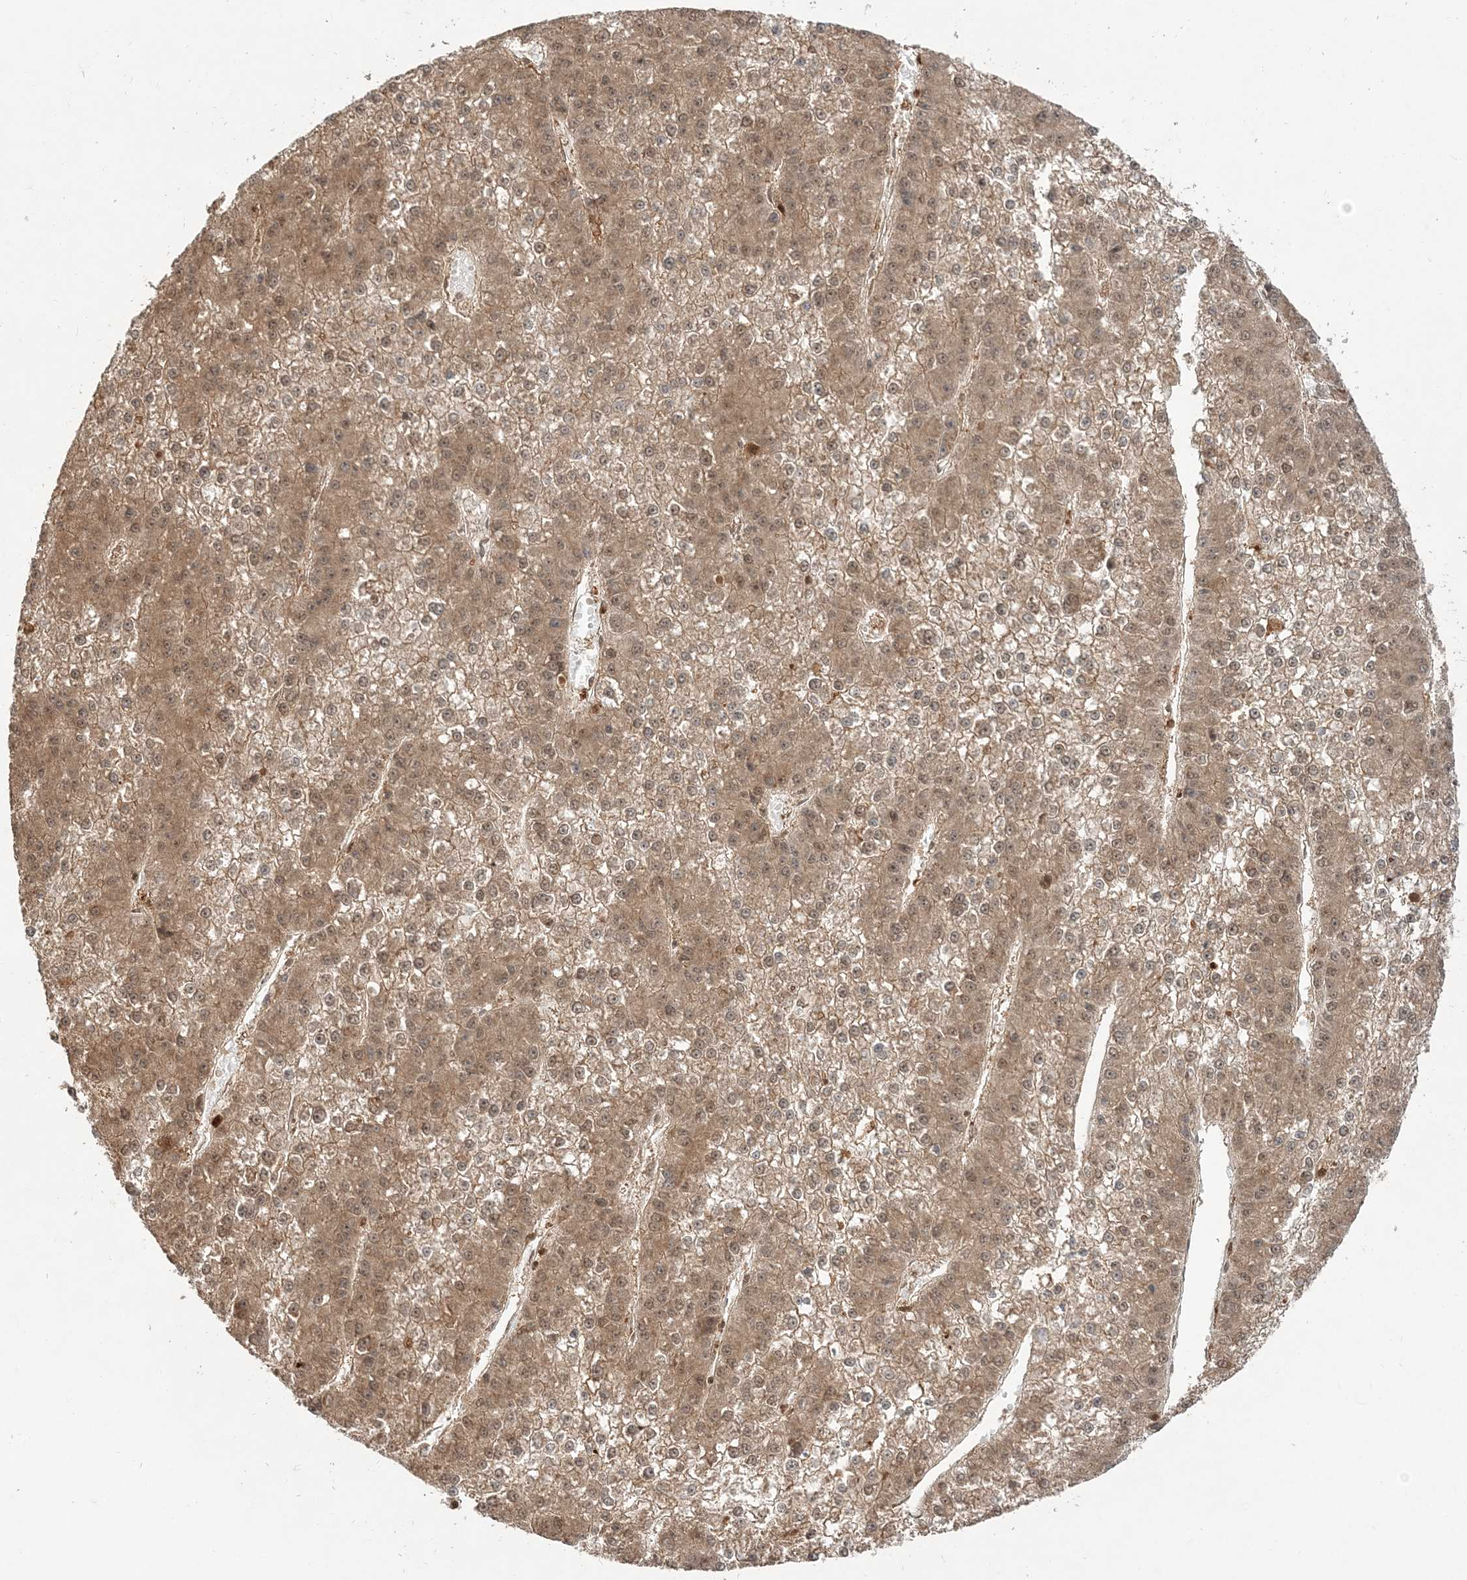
{"staining": {"intensity": "weak", "quantity": "<25%", "location": "cytoplasmic/membranous,nuclear"}, "tissue": "liver cancer", "cell_type": "Tumor cells", "image_type": "cancer", "snomed": [{"axis": "morphology", "description": "Carcinoma, Hepatocellular, NOS"}, {"axis": "topography", "description": "Liver"}], "caption": "Immunohistochemical staining of human liver cancer (hepatocellular carcinoma) shows no significant expression in tumor cells.", "gene": "CAB39", "patient": {"sex": "female", "age": 73}}